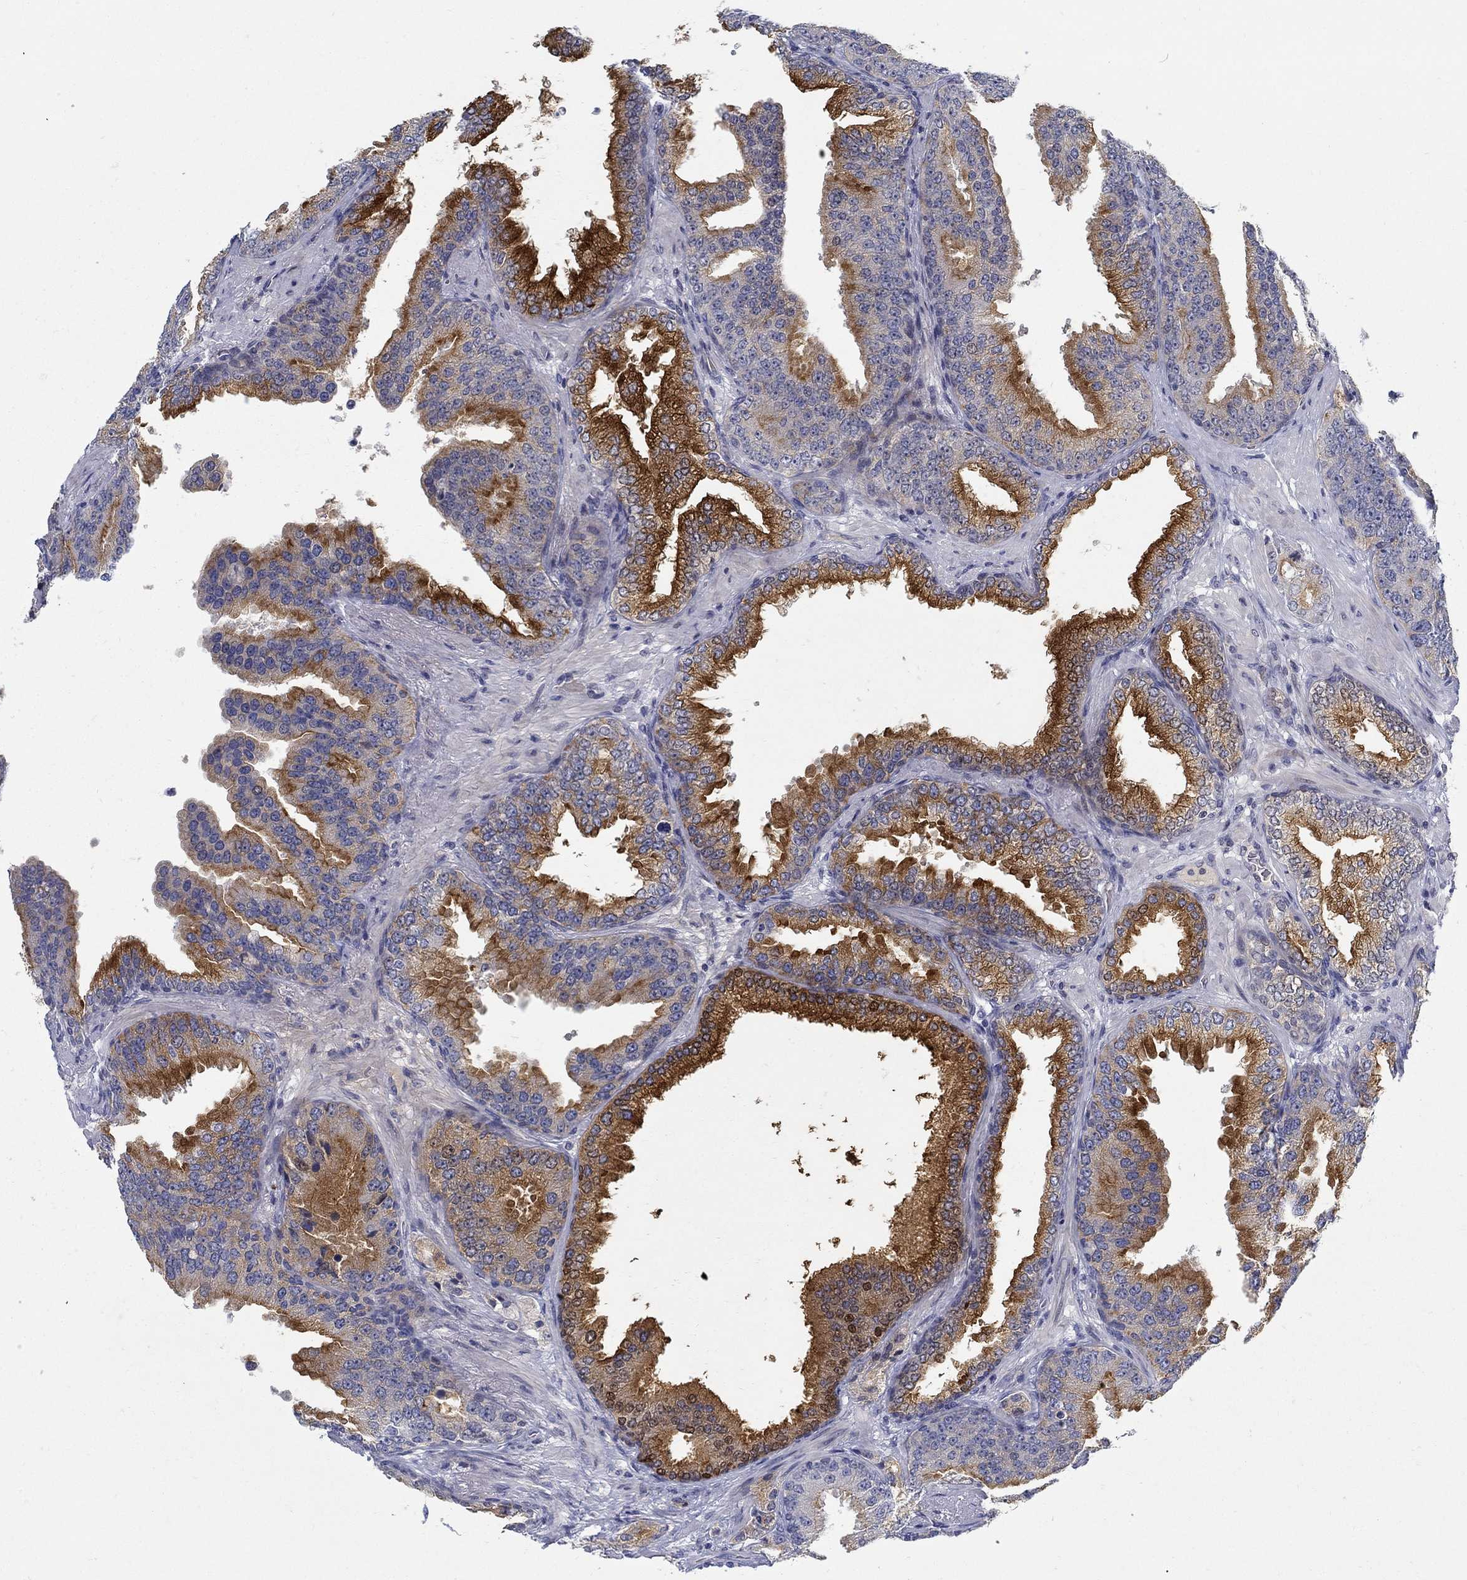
{"staining": {"intensity": "strong", "quantity": ">75%", "location": "cytoplasmic/membranous"}, "tissue": "prostate cancer", "cell_type": "Tumor cells", "image_type": "cancer", "snomed": [{"axis": "morphology", "description": "Adenocarcinoma, Low grade"}, {"axis": "topography", "description": "Prostate"}], "caption": "Prostate cancer (adenocarcinoma (low-grade)) stained with a brown dye exhibits strong cytoplasmic/membranous positive staining in approximately >75% of tumor cells.", "gene": "ANO7", "patient": {"sex": "male", "age": 68}}